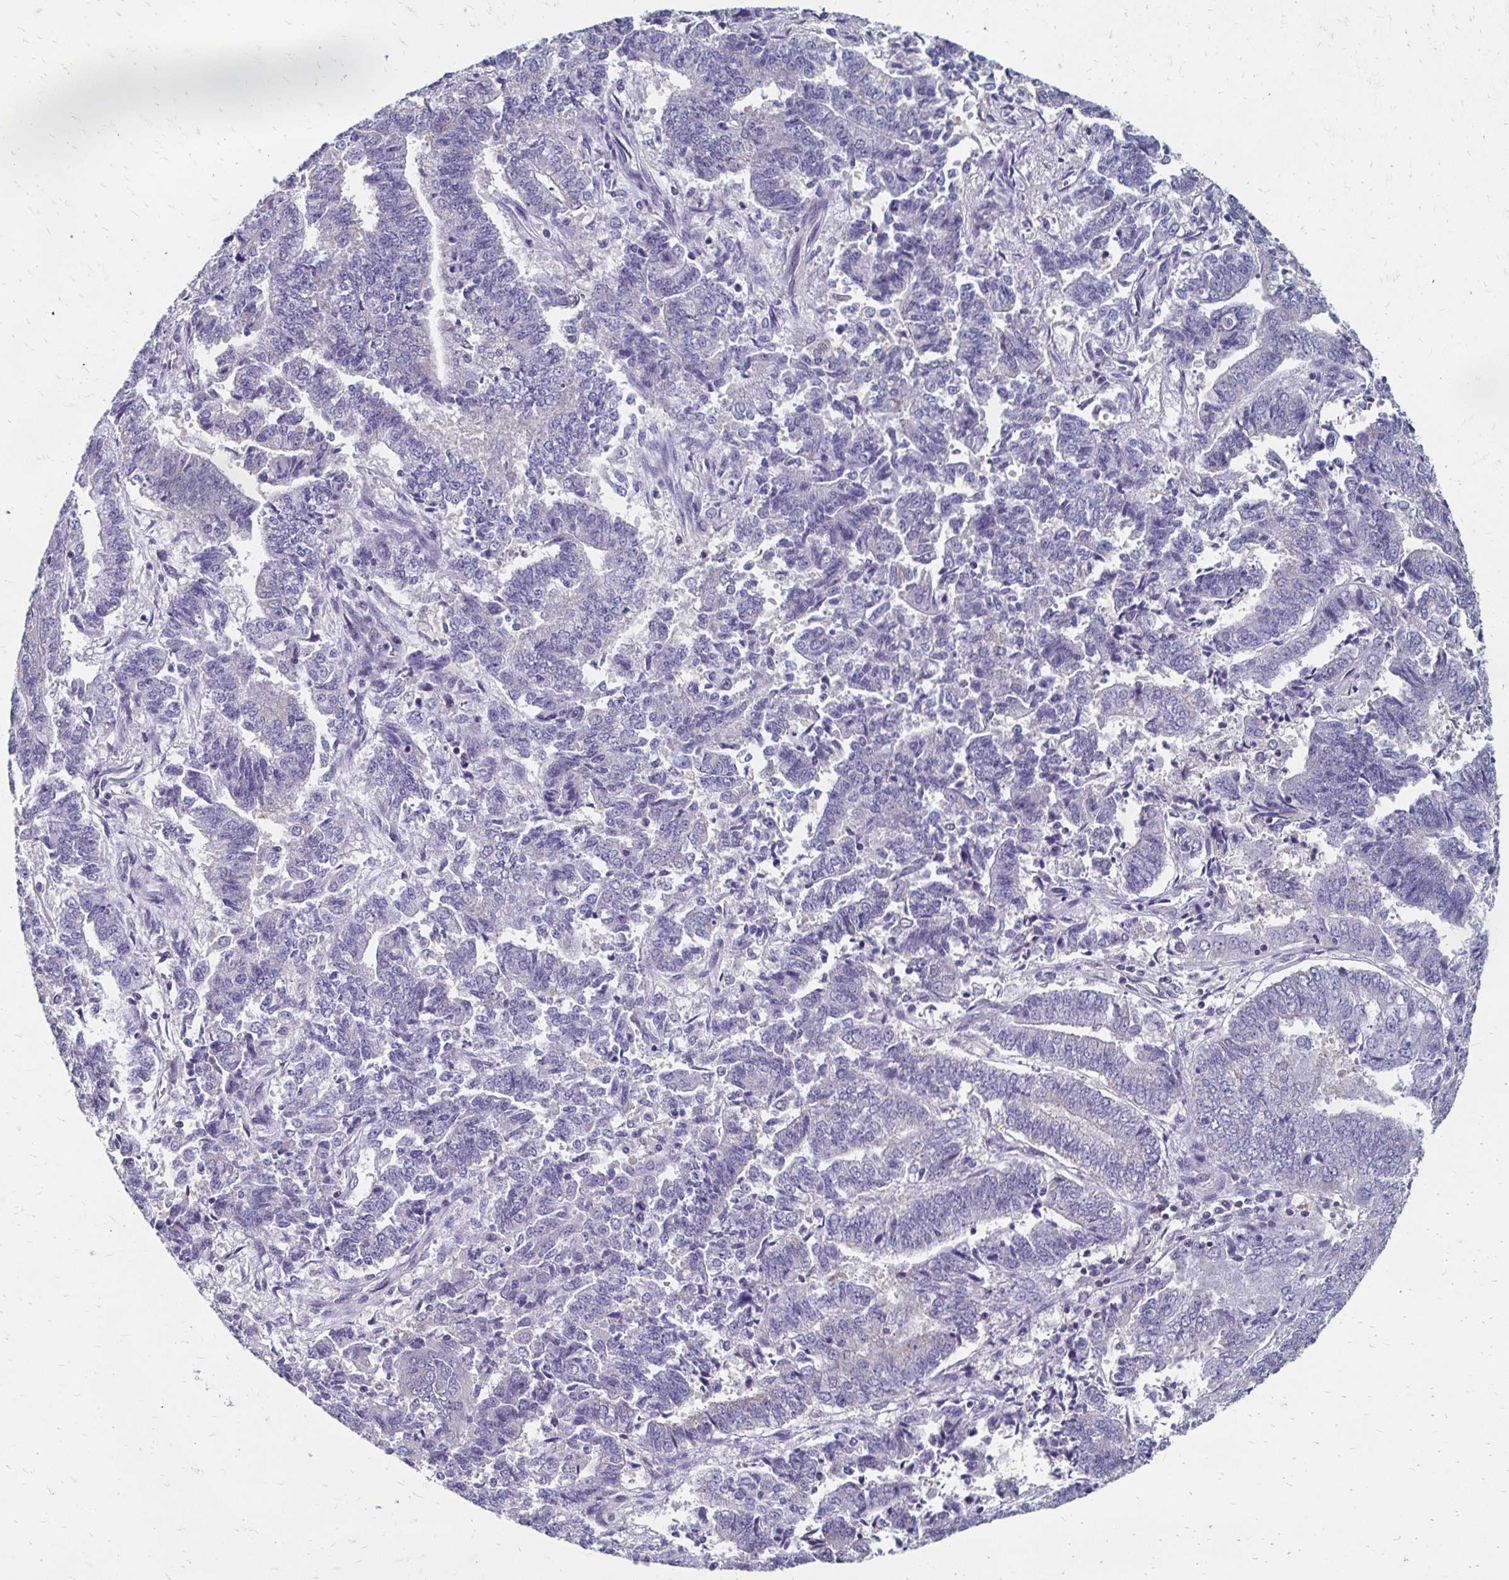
{"staining": {"intensity": "negative", "quantity": "none", "location": "none"}, "tissue": "endometrial cancer", "cell_type": "Tumor cells", "image_type": "cancer", "snomed": [{"axis": "morphology", "description": "Adenocarcinoma, NOS"}, {"axis": "topography", "description": "Endometrium"}], "caption": "This is an IHC photomicrograph of human endometrial cancer (adenocarcinoma). There is no expression in tumor cells.", "gene": "CBX7", "patient": {"sex": "female", "age": 72}}